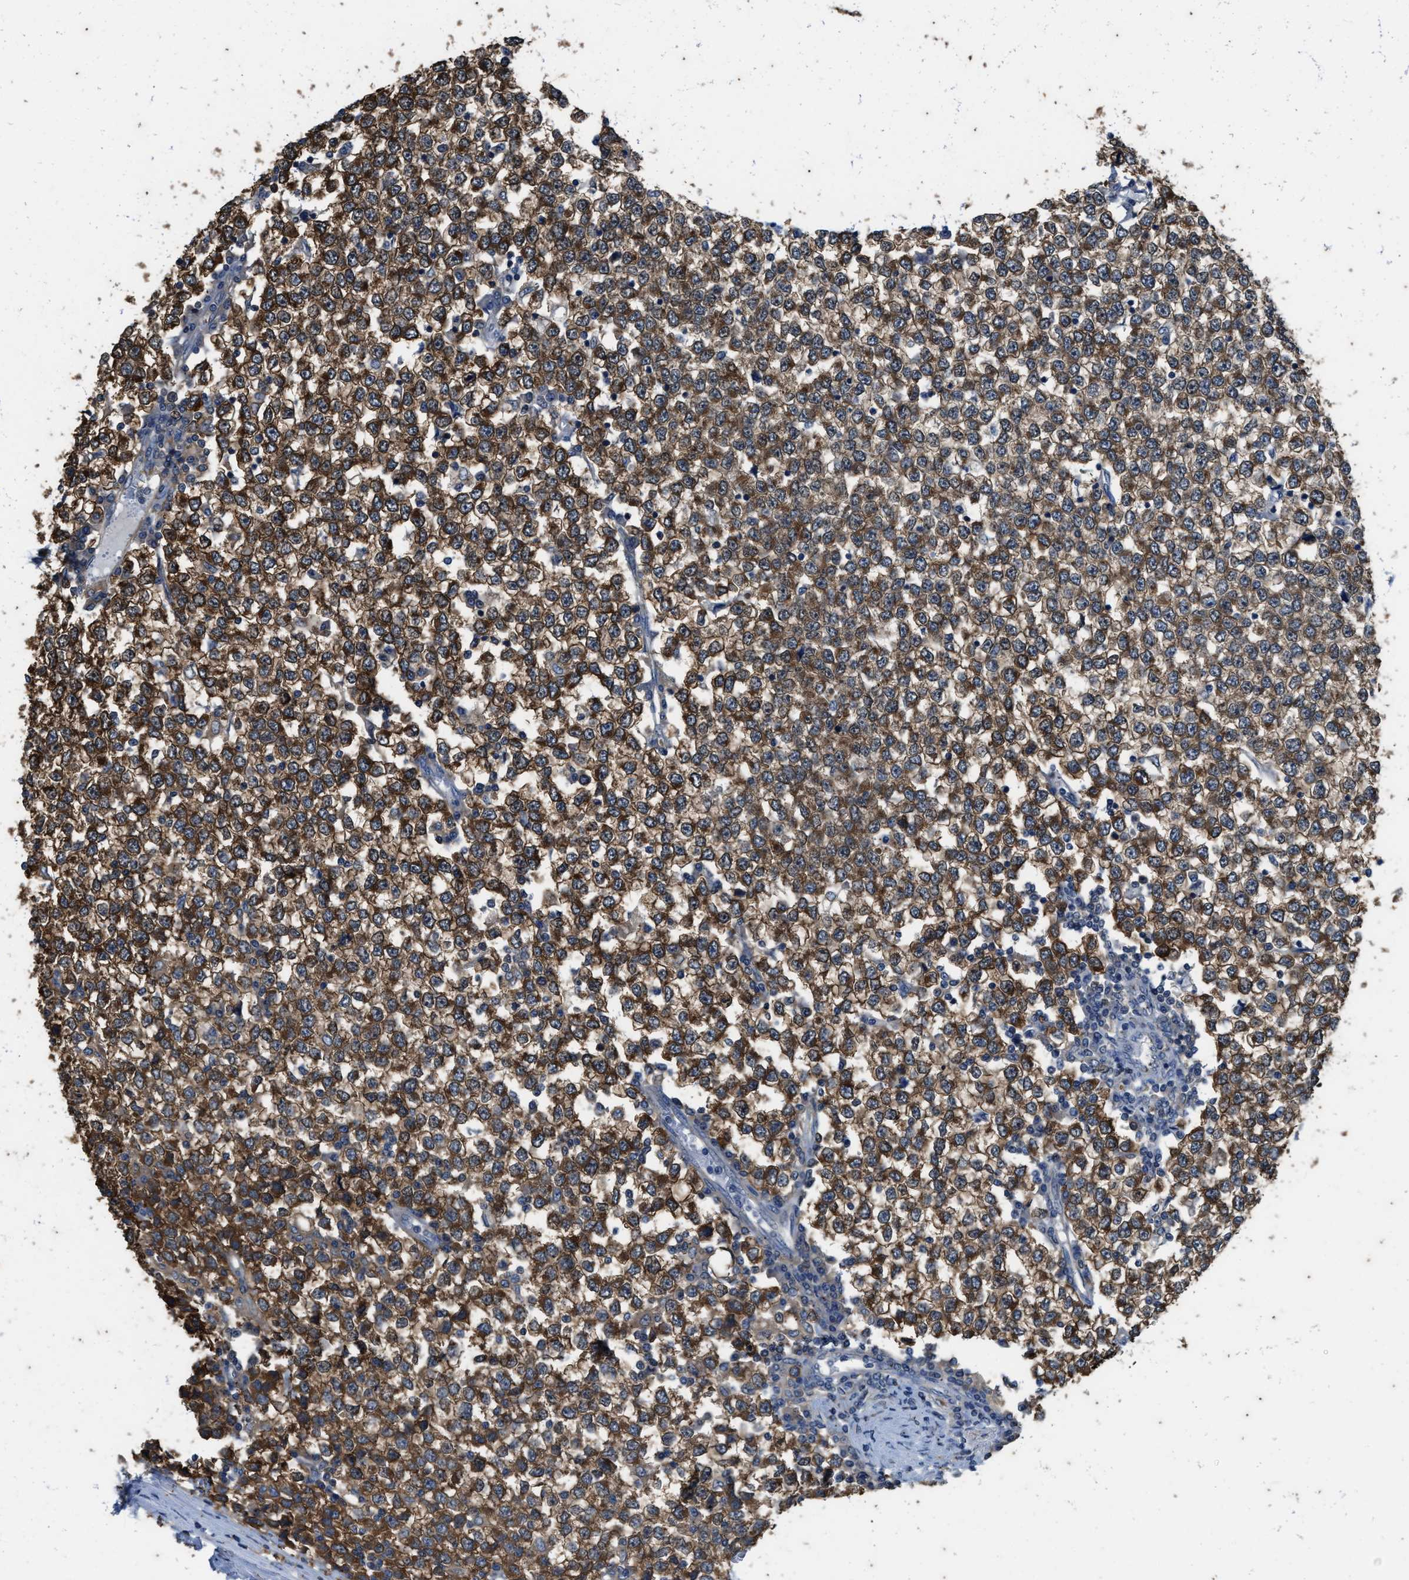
{"staining": {"intensity": "moderate", "quantity": "25%-75%", "location": "cytoplasmic/membranous"}, "tissue": "testis cancer", "cell_type": "Tumor cells", "image_type": "cancer", "snomed": [{"axis": "morphology", "description": "Seminoma, NOS"}, {"axis": "topography", "description": "Testis"}], "caption": "IHC micrograph of neoplastic tissue: human testis cancer (seminoma) stained using IHC exhibits medium levels of moderate protein expression localized specifically in the cytoplasmic/membranous of tumor cells, appearing as a cytoplasmic/membranous brown color.", "gene": "COX19", "patient": {"sex": "male", "age": 65}}